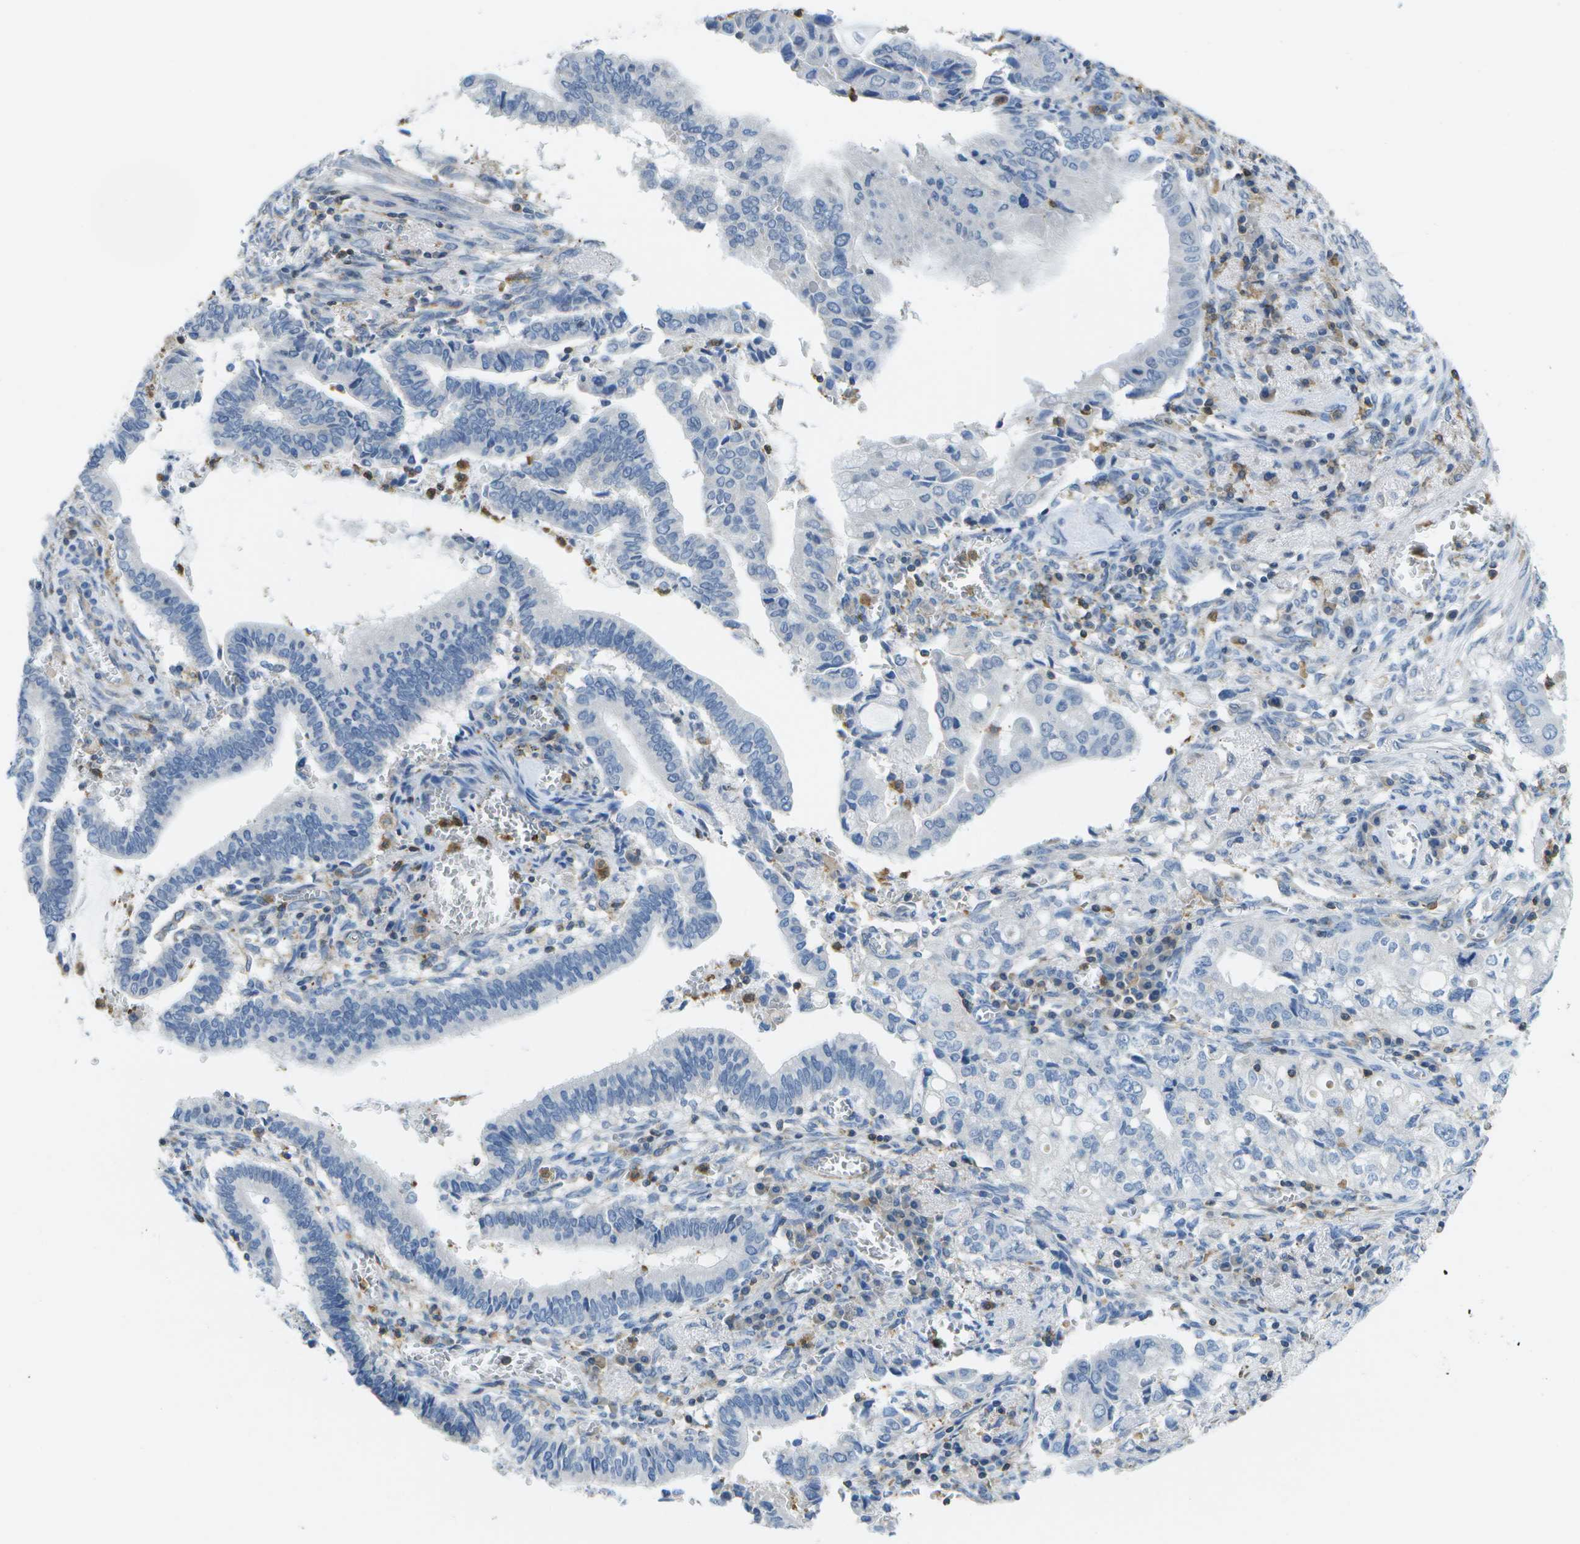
{"staining": {"intensity": "negative", "quantity": "none", "location": "none"}, "tissue": "cervical cancer", "cell_type": "Tumor cells", "image_type": "cancer", "snomed": [{"axis": "morphology", "description": "Adenocarcinoma, NOS"}, {"axis": "topography", "description": "Cervix"}], "caption": "Human cervical cancer (adenocarcinoma) stained for a protein using IHC demonstrates no staining in tumor cells.", "gene": "RCSD1", "patient": {"sex": "female", "age": 44}}